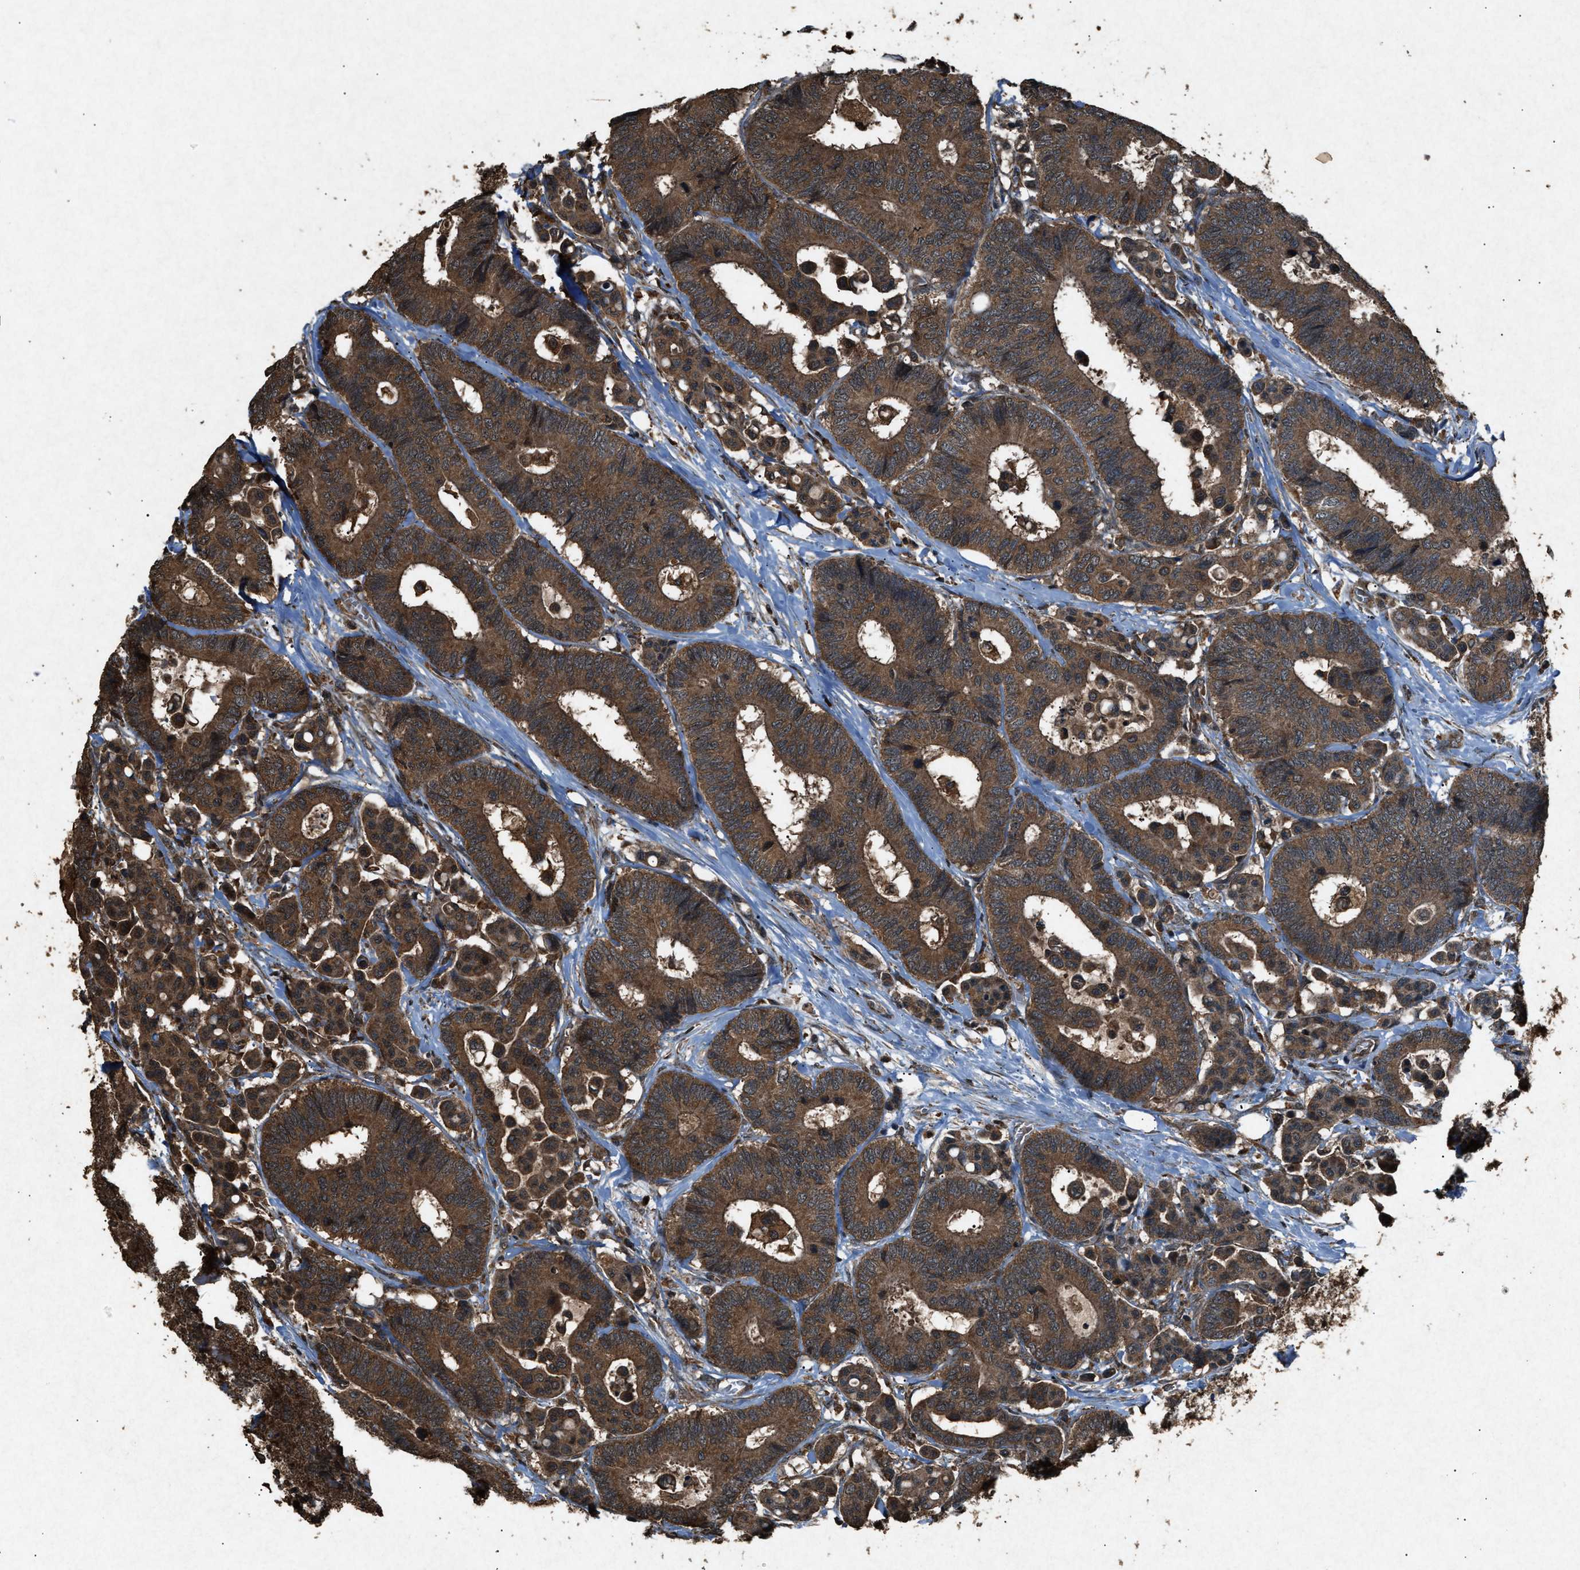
{"staining": {"intensity": "moderate", "quantity": ">75%", "location": "cytoplasmic/membranous"}, "tissue": "colorectal cancer", "cell_type": "Tumor cells", "image_type": "cancer", "snomed": [{"axis": "morphology", "description": "Normal tissue, NOS"}, {"axis": "morphology", "description": "Adenocarcinoma, NOS"}, {"axis": "topography", "description": "Colon"}], "caption": "Immunohistochemical staining of human adenocarcinoma (colorectal) shows moderate cytoplasmic/membranous protein positivity in approximately >75% of tumor cells.", "gene": "OAS1", "patient": {"sex": "male", "age": 82}}